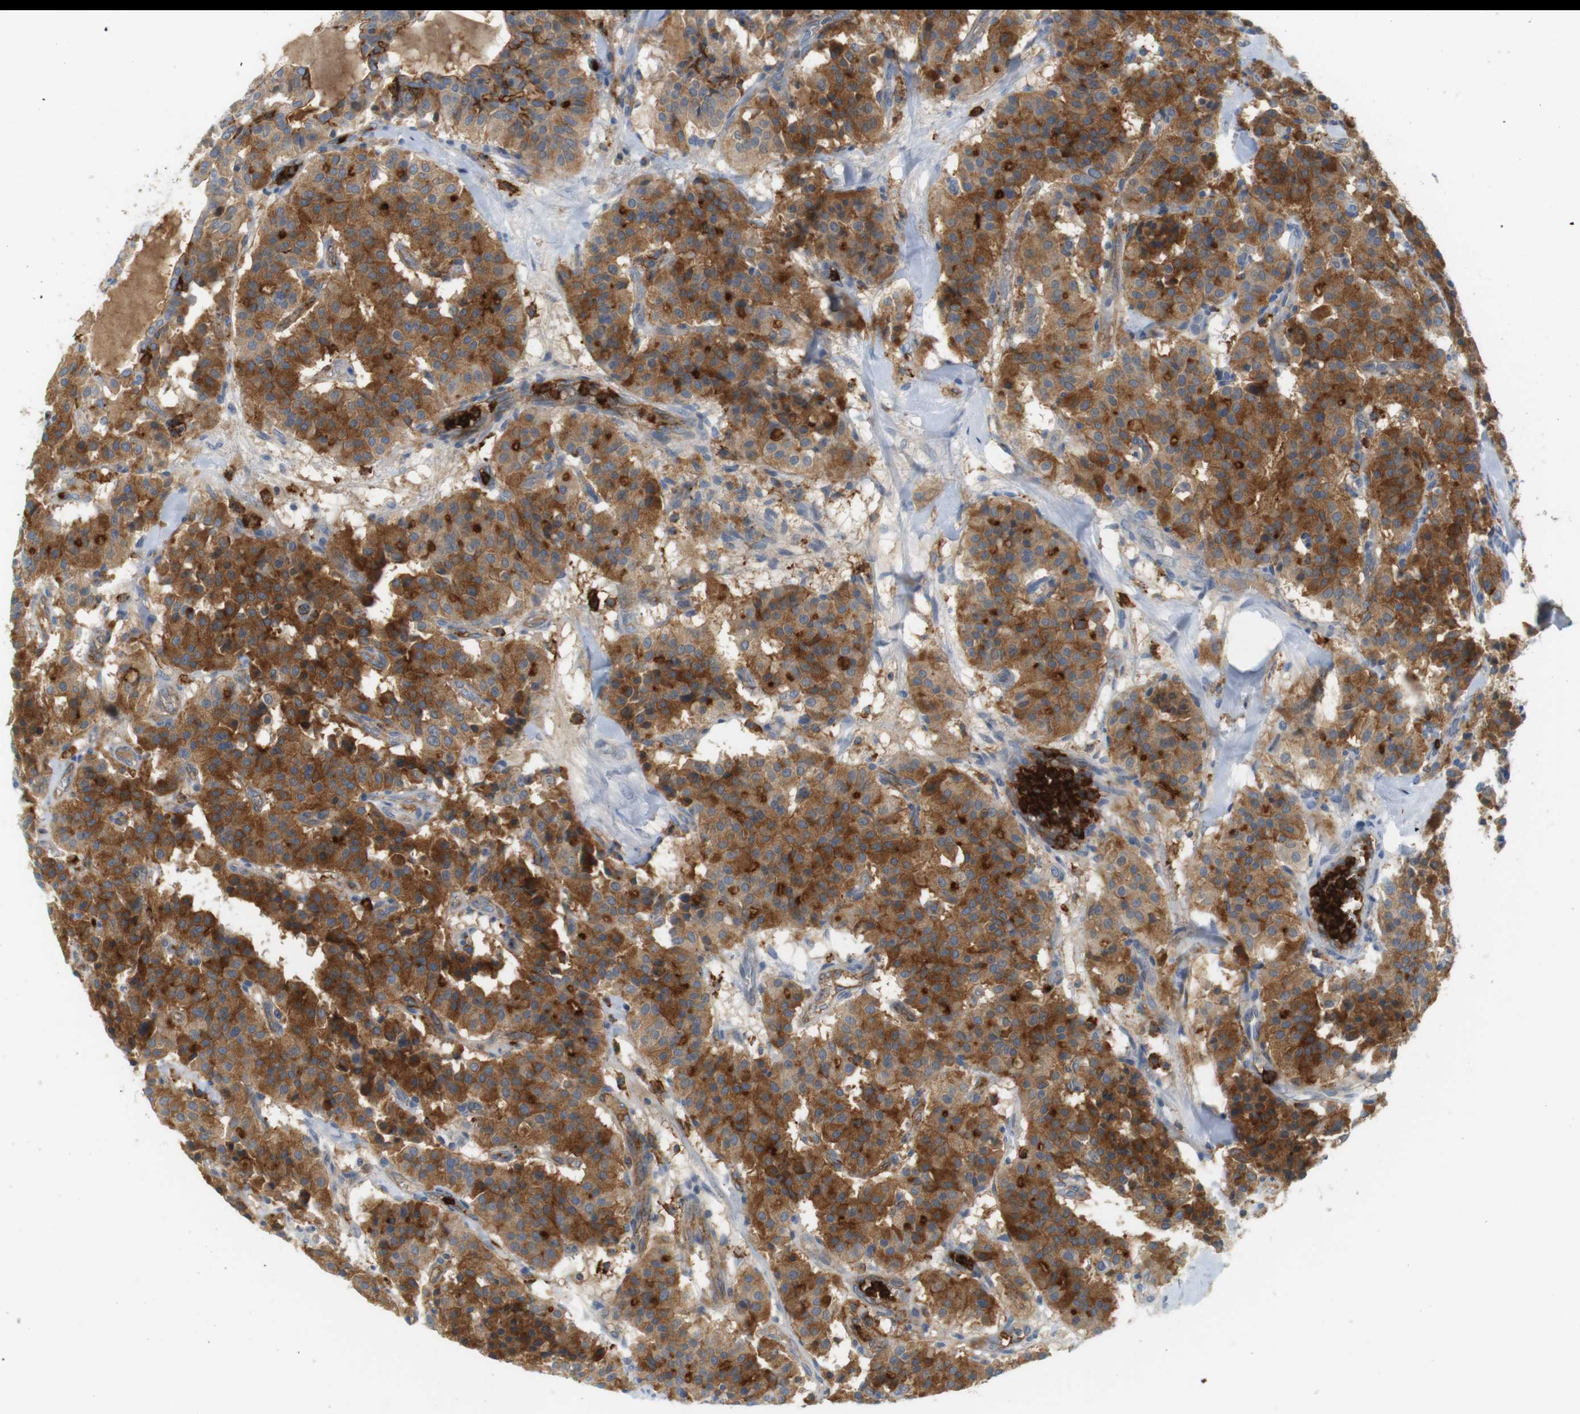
{"staining": {"intensity": "strong", "quantity": ">75%", "location": "cytoplasmic/membranous"}, "tissue": "carcinoid", "cell_type": "Tumor cells", "image_type": "cancer", "snomed": [{"axis": "morphology", "description": "Carcinoid, malignant, NOS"}, {"axis": "topography", "description": "Lung"}], "caption": "Immunohistochemical staining of human carcinoid (malignant) displays high levels of strong cytoplasmic/membranous protein staining in about >75% of tumor cells.", "gene": "SIRPA", "patient": {"sex": "male", "age": 30}}